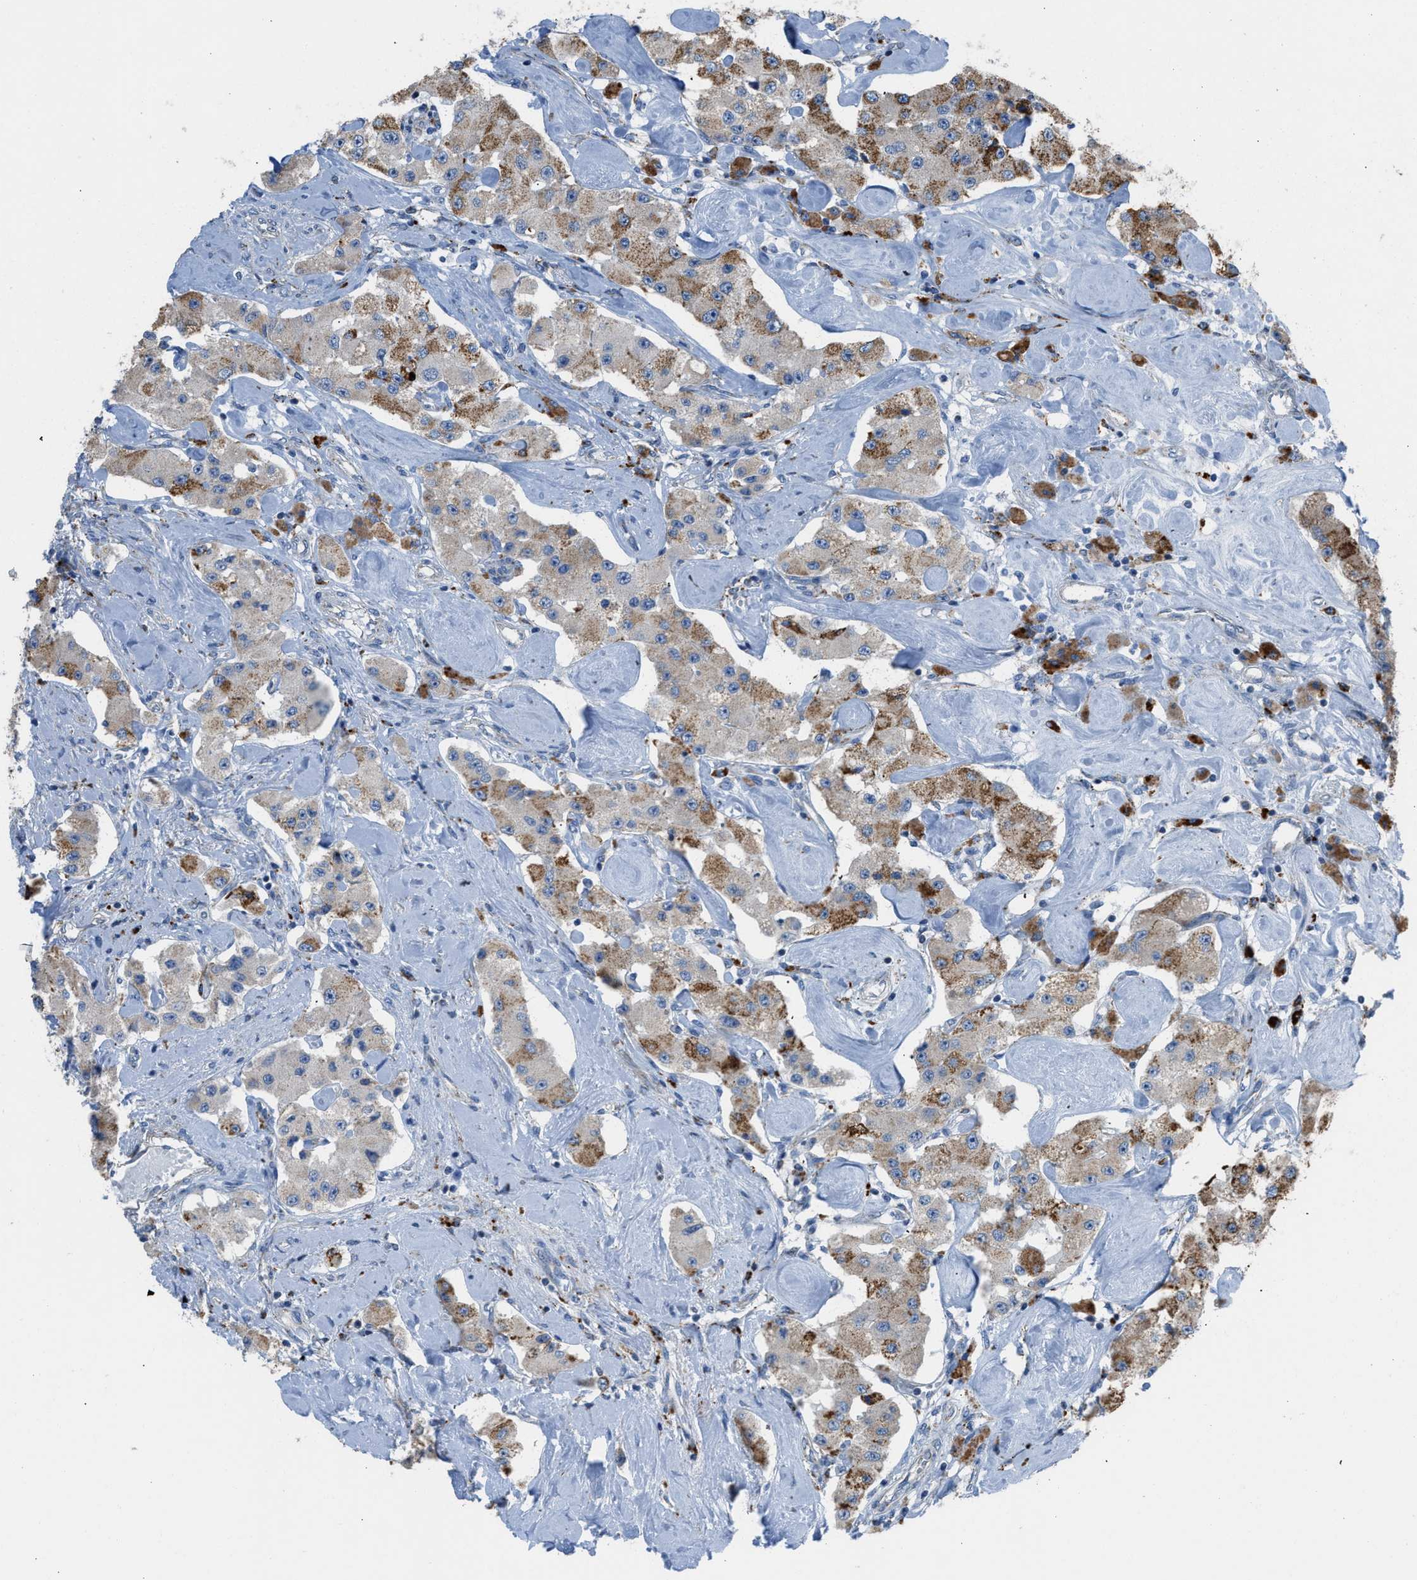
{"staining": {"intensity": "moderate", "quantity": ">75%", "location": "cytoplasmic/membranous"}, "tissue": "carcinoid", "cell_type": "Tumor cells", "image_type": "cancer", "snomed": [{"axis": "morphology", "description": "Carcinoid, malignant, NOS"}, {"axis": "topography", "description": "Pancreas"}], "caption": "The micrograph exhibits a brown stain indicating the presence of a protein in the cytoplasmic/membranous of tumor cells in carcinoid (malignant).", "gene": "SMIM20", "patient": {"sex": "male", "age": 41}}